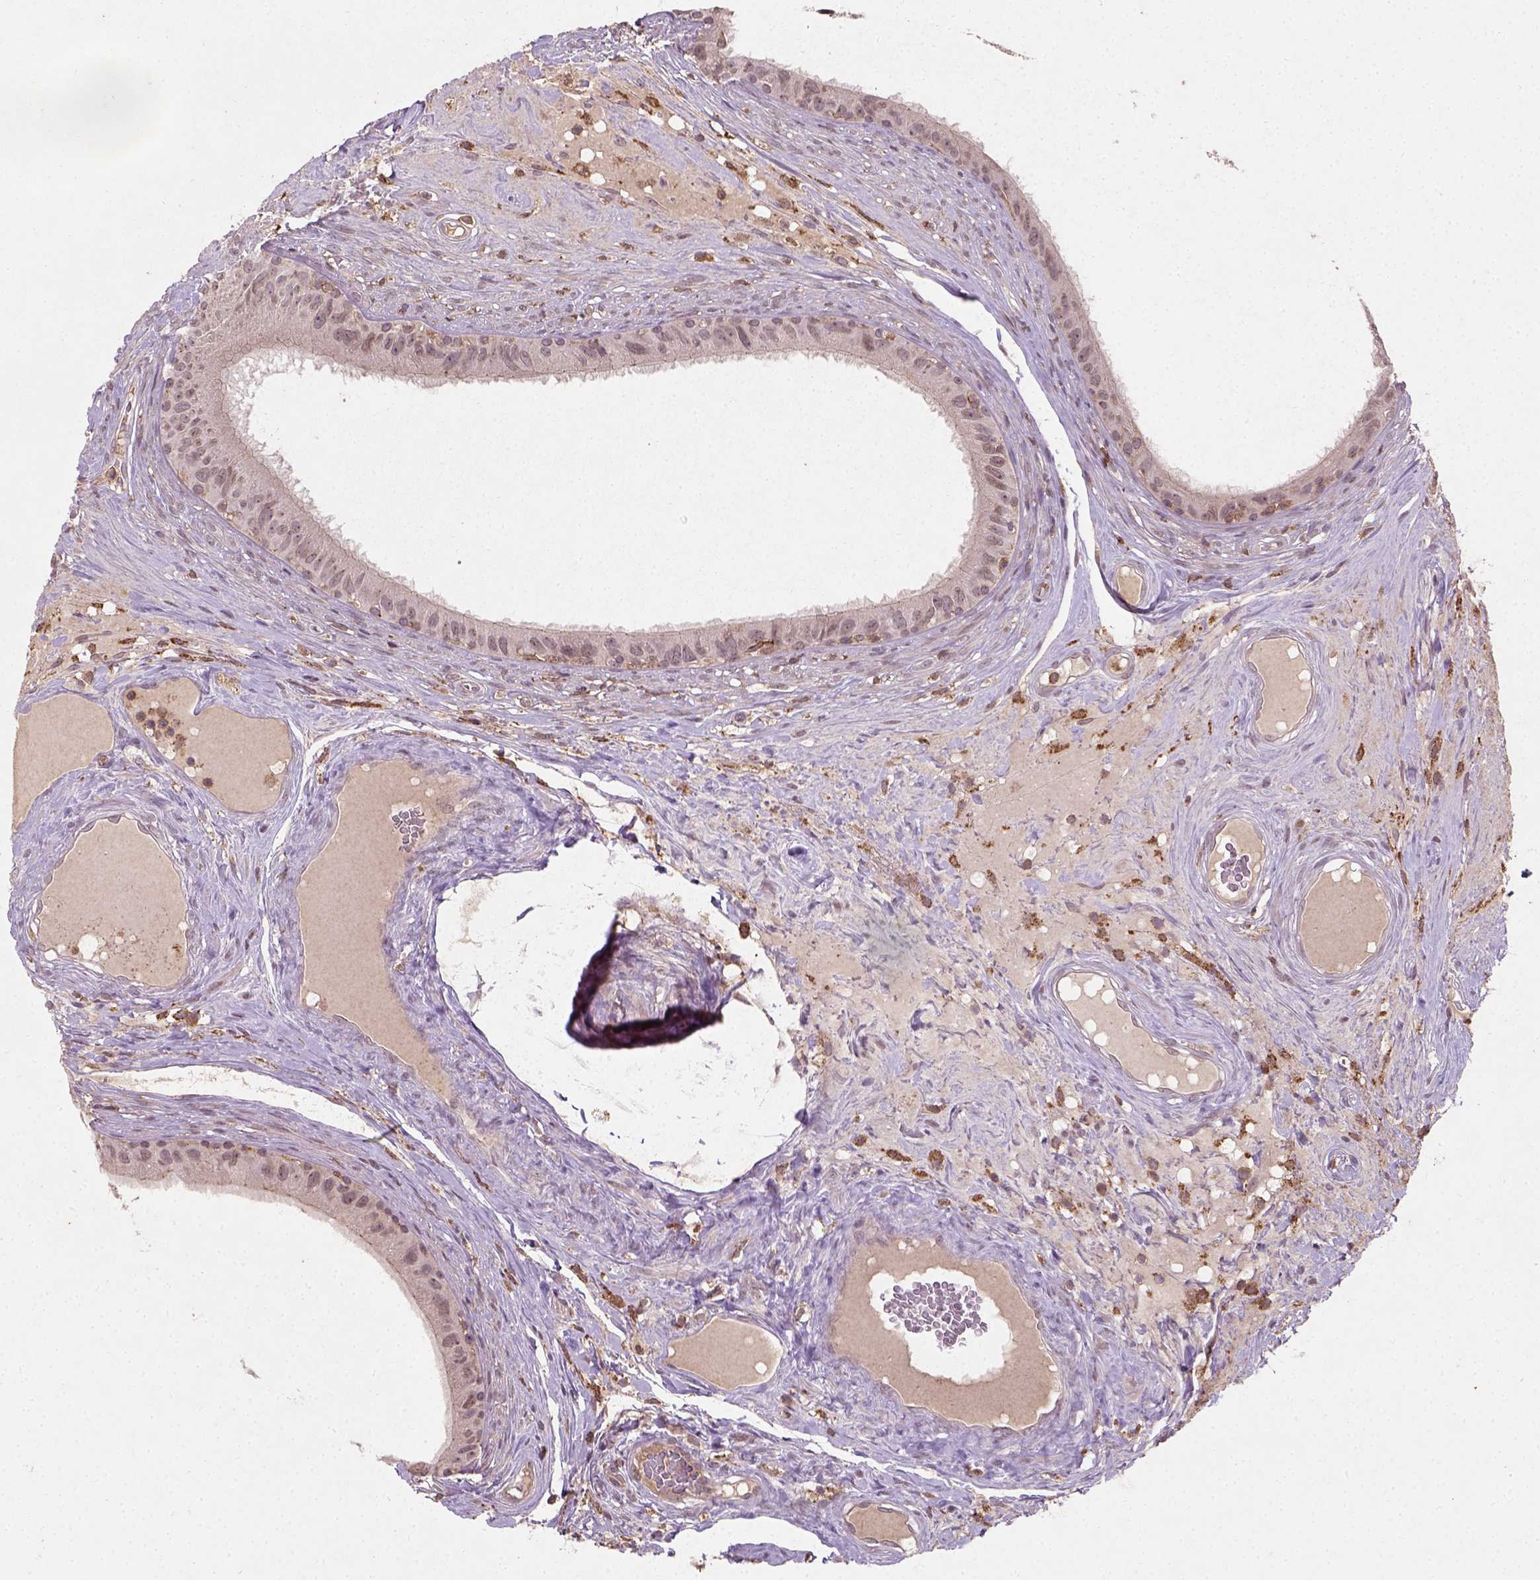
{"staining": {"intensity": "negative", "quantity": "none", "location": "none"}, "tissue": "epididymis", "cell_type": "Glandular cells", "image_type": "normal", "snomed": [{"axis": "morphology", "description": "Normal tissue, NOS"}, {"axis": "topography", "description": "Epididymis"}], "caption": "Unremarkable epididymis was stained to show a protein in brown. There is no significant expression in glandular cells. The staining was performed using DAB (3,3'-diaminobenzidine) to visualize the protein expression in brown, while the nuclei were stained in blue with hematoxylin (Magnification: 20x).", "gene": "CAMKK1", "patient": {"sex": "male", "age": 59}}